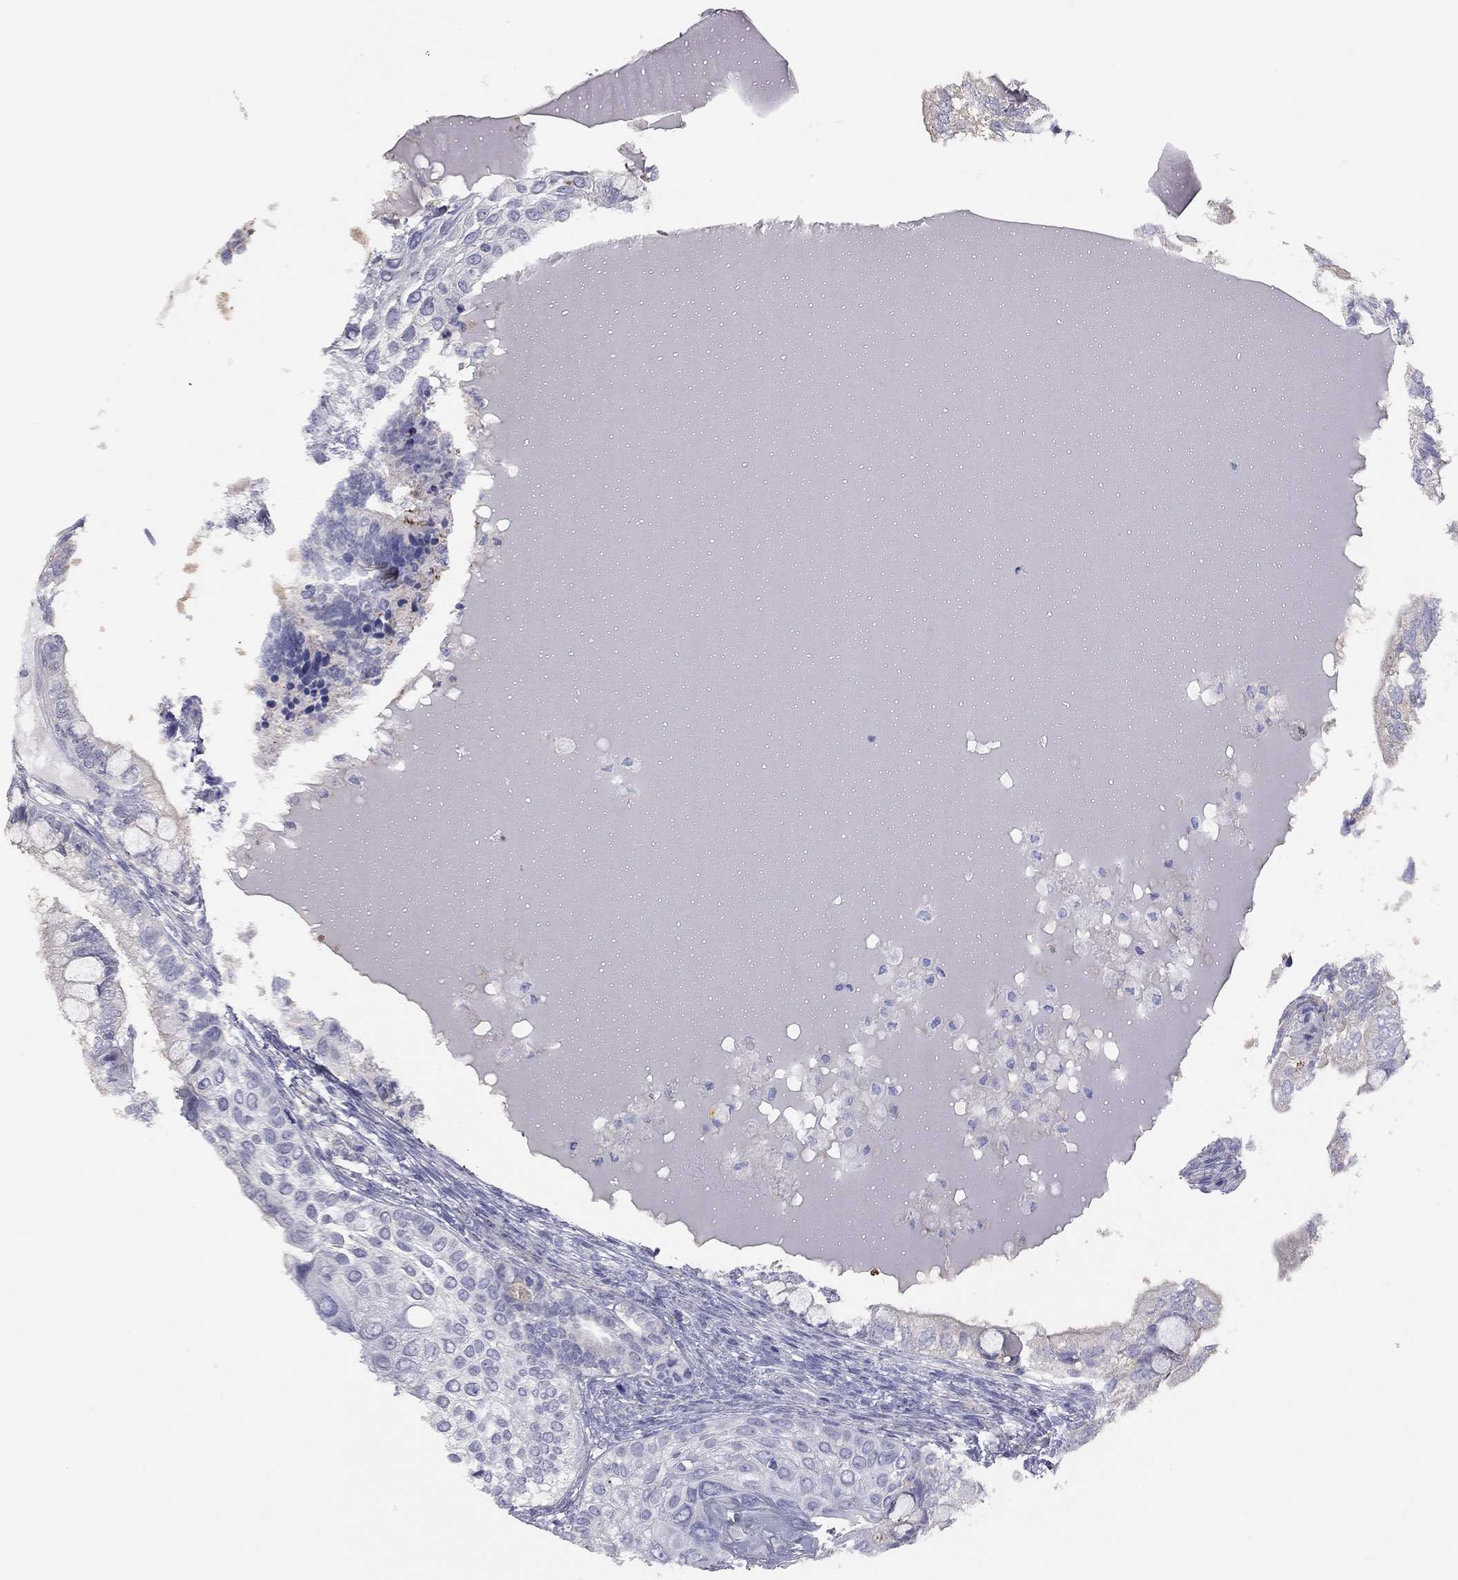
{"staining": {"intensity": "negative", "quantity": "none", "location": "none"}, "tissue": "testis cancer", "cell_type": "Tumor cells", "image_type": "cancer", "snomed": [{"axis": "morphology", "description": "Seminoma, NOS"}, {"axis": "morphology", "description": "Carcinoma, Embryonal, NOS"}, {"axis": "topography", "description": "Testis"}], "caption": "Tumor cells are negative for protein expression in human testis seminoma.", "gene": "ADCYAP1", "patient": {"sex": "male", "age": 41}}